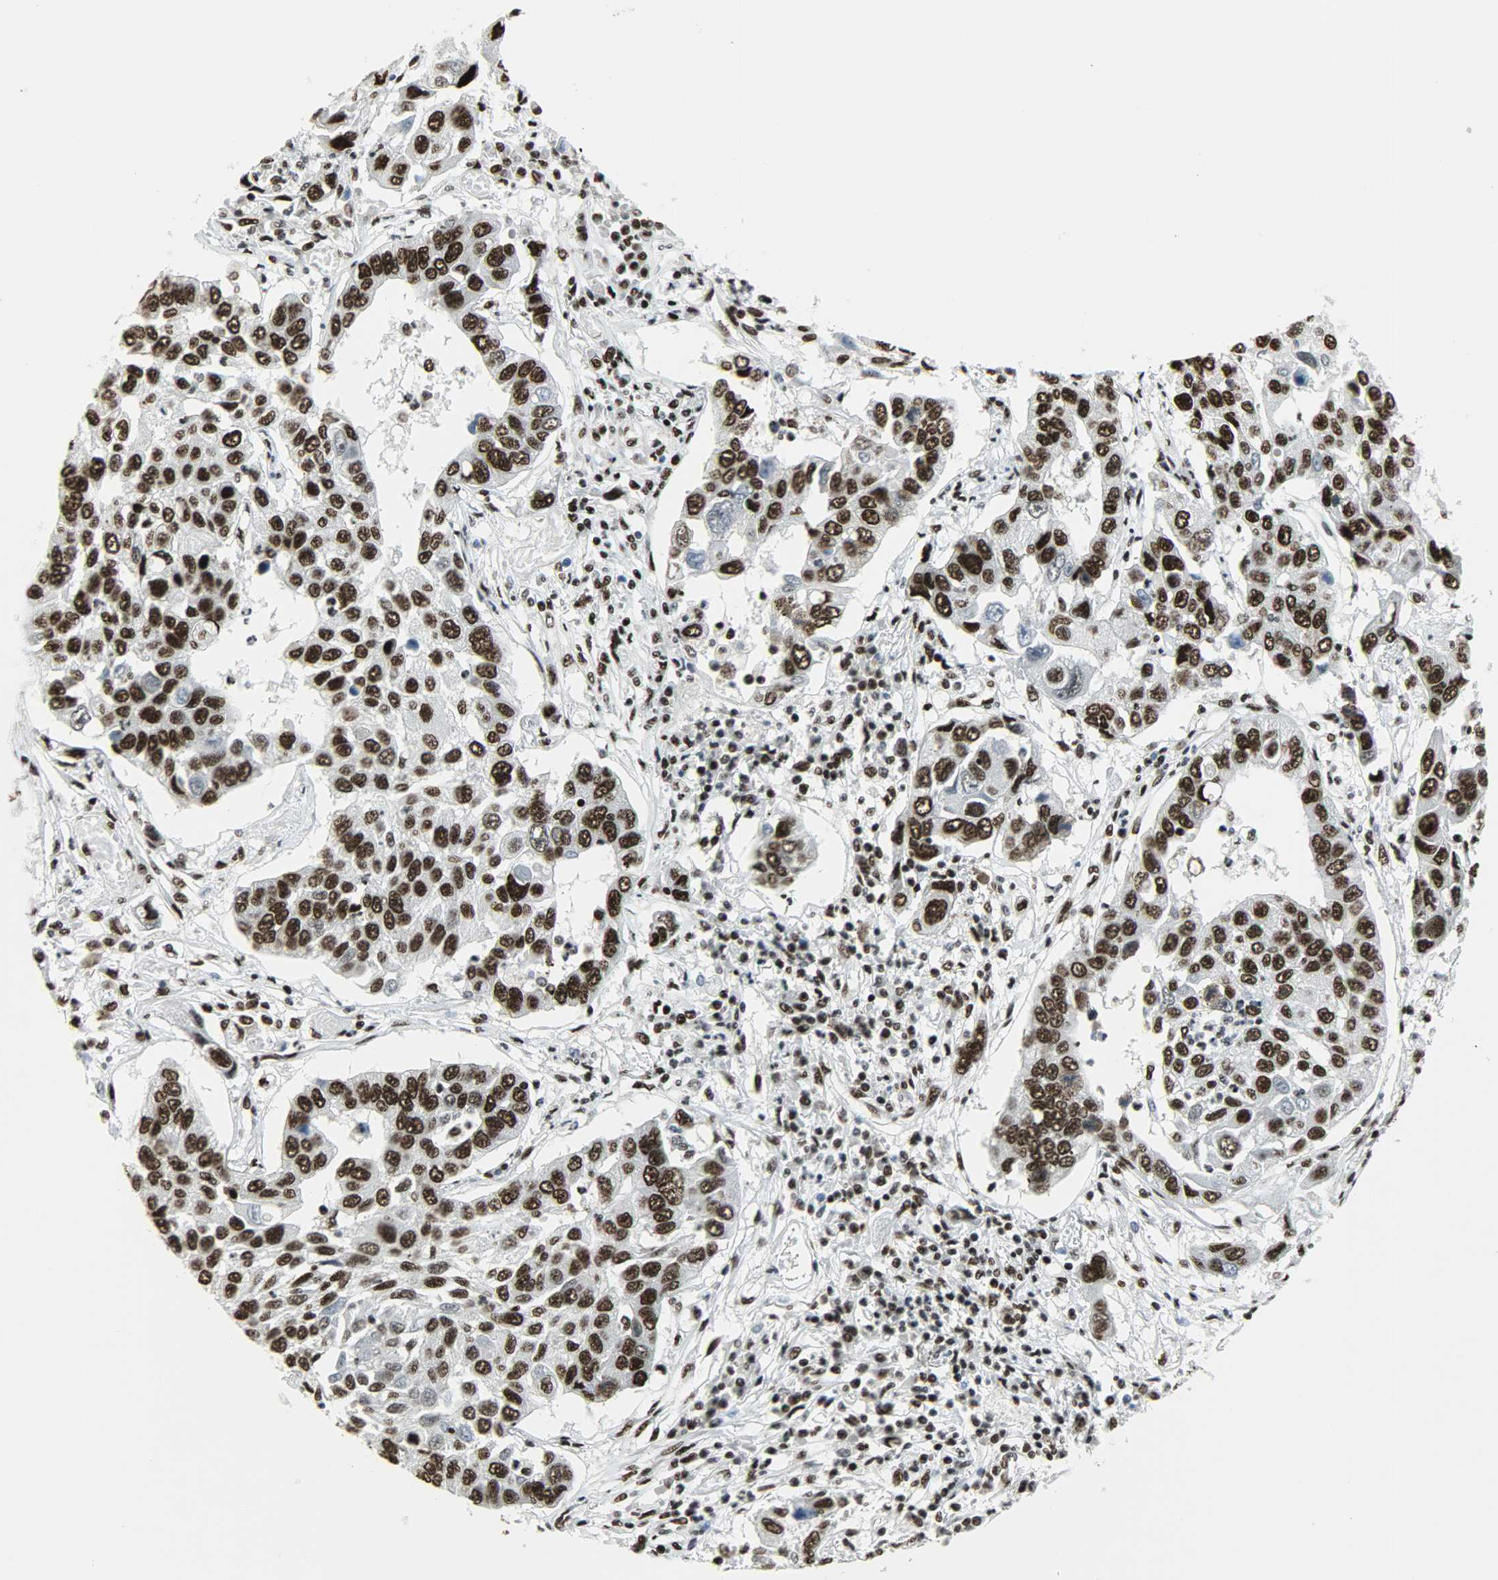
{"staining": {"intensity": "strong", "quantity": ">75%", "location": "nuclear"}, "tissue": "lung cancer", "cell_type": "Tumor cells", "image_type": "cancer", "snomed": [{"axis": "morphology", "description": "Squamous cell carcinoma, NOS"}, {"axis": "topography", "description": "Lung"}], "caption": "Immunohistochemistry (IHC) photomicrograph of squamous cell carcinoma (lung) stained for a protein (brown), which exhibits high levels of strong nuclear staining in approximately >75% of tumor cells.", "gene": "SNRPA", "patient": {"sex": "male", "age": 71}}